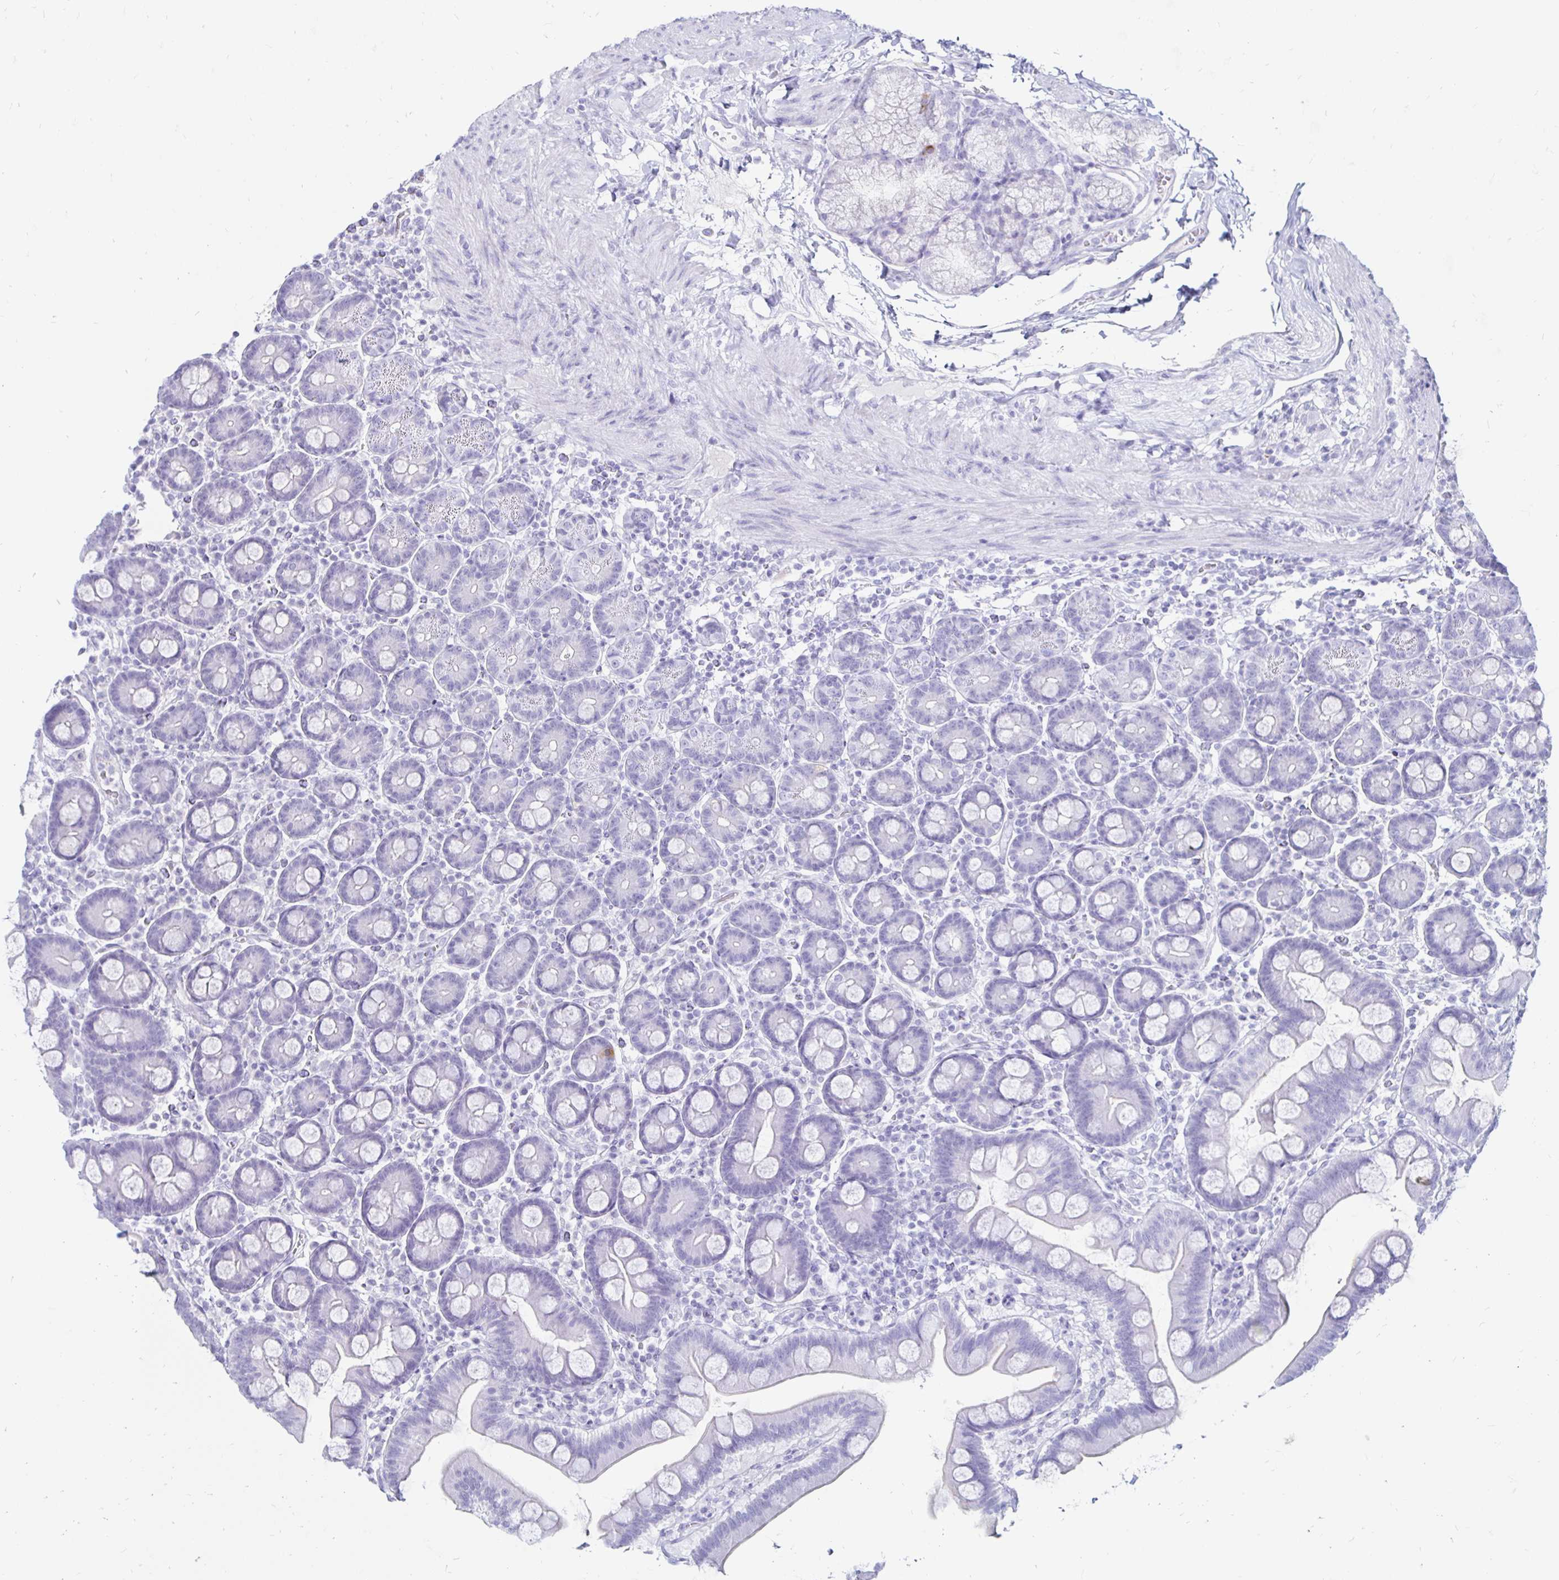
{"staining": {"intensity": "negative", "quantity": "none", "location": "none"}, "tissue": "duodenum", "cell_type": "Glandular cells", "image_type": "normal", "snomed": [{"axis": "morphology", "description": "Normal tissue, NOS"}, {"axis": "topography", "description": "Duodenum"}], "caption": "IHC image of unremarkable duodenum: human duodenum stained with DAB exhibits no significant protein positivity in glandular cells.", "gene": "TIMP1", "patient": {"sex": "male", "age": 59}}